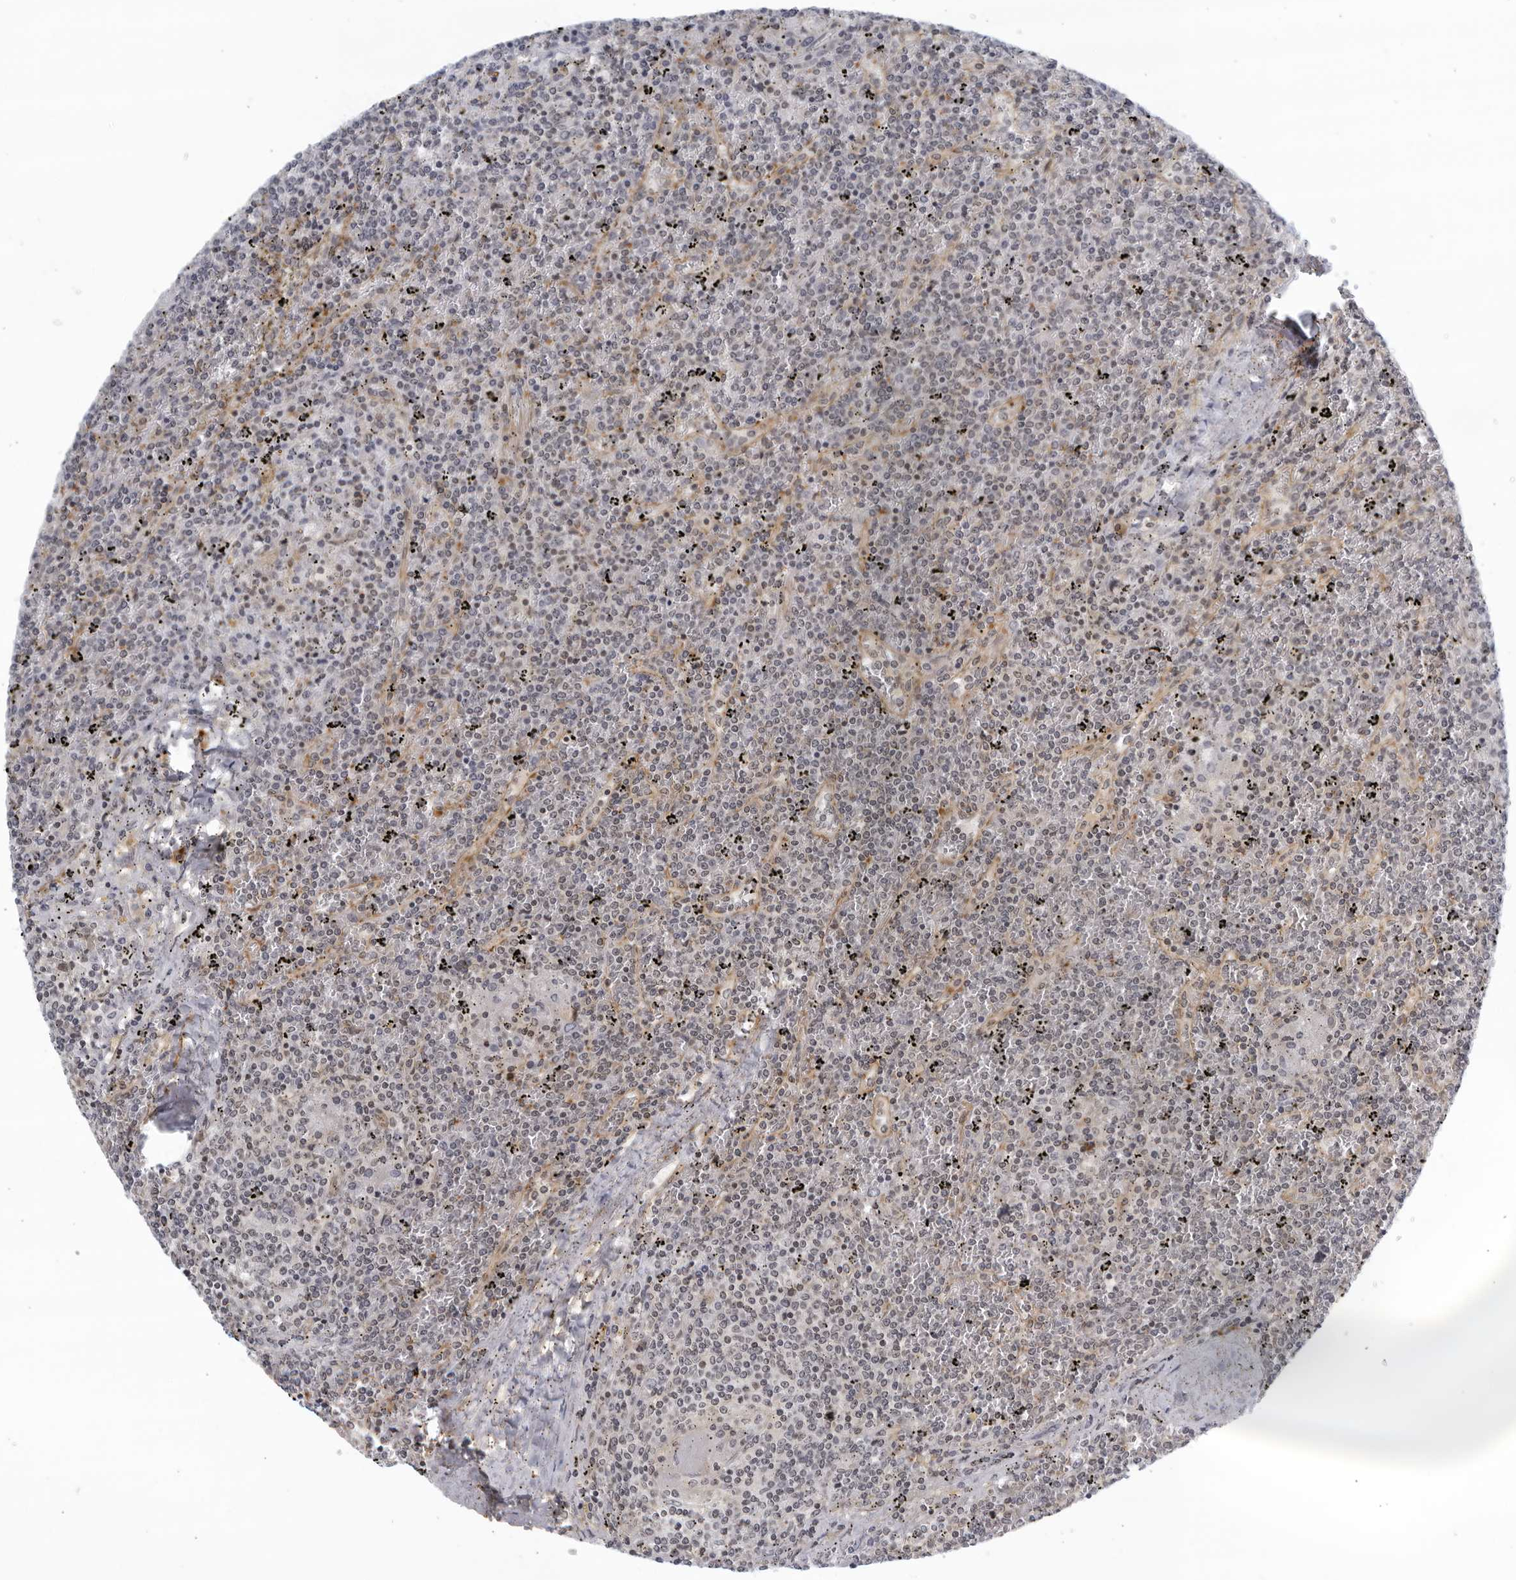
{"staining": {"intensity": "negative", "quantity": "none", "location": "none"}, "tissue": "lymphoma", "cell_type": "Tumor cells", "image_type": "cancer", "snomed": [{"axis": "morphology", "description": "Malignant lymphoma, non-Hodgkin's type, Low grade"}, {"axis": "topography", "description": "Spleen"}], "caption": "DAB immunohistochemical staining of human malignant lymphoma, non-Hodgkin's type (low-grade) reveals no significant expression in tumor cells.", "gene": "SERTAD4", "patient": {"sex": "female", "age": 19}}